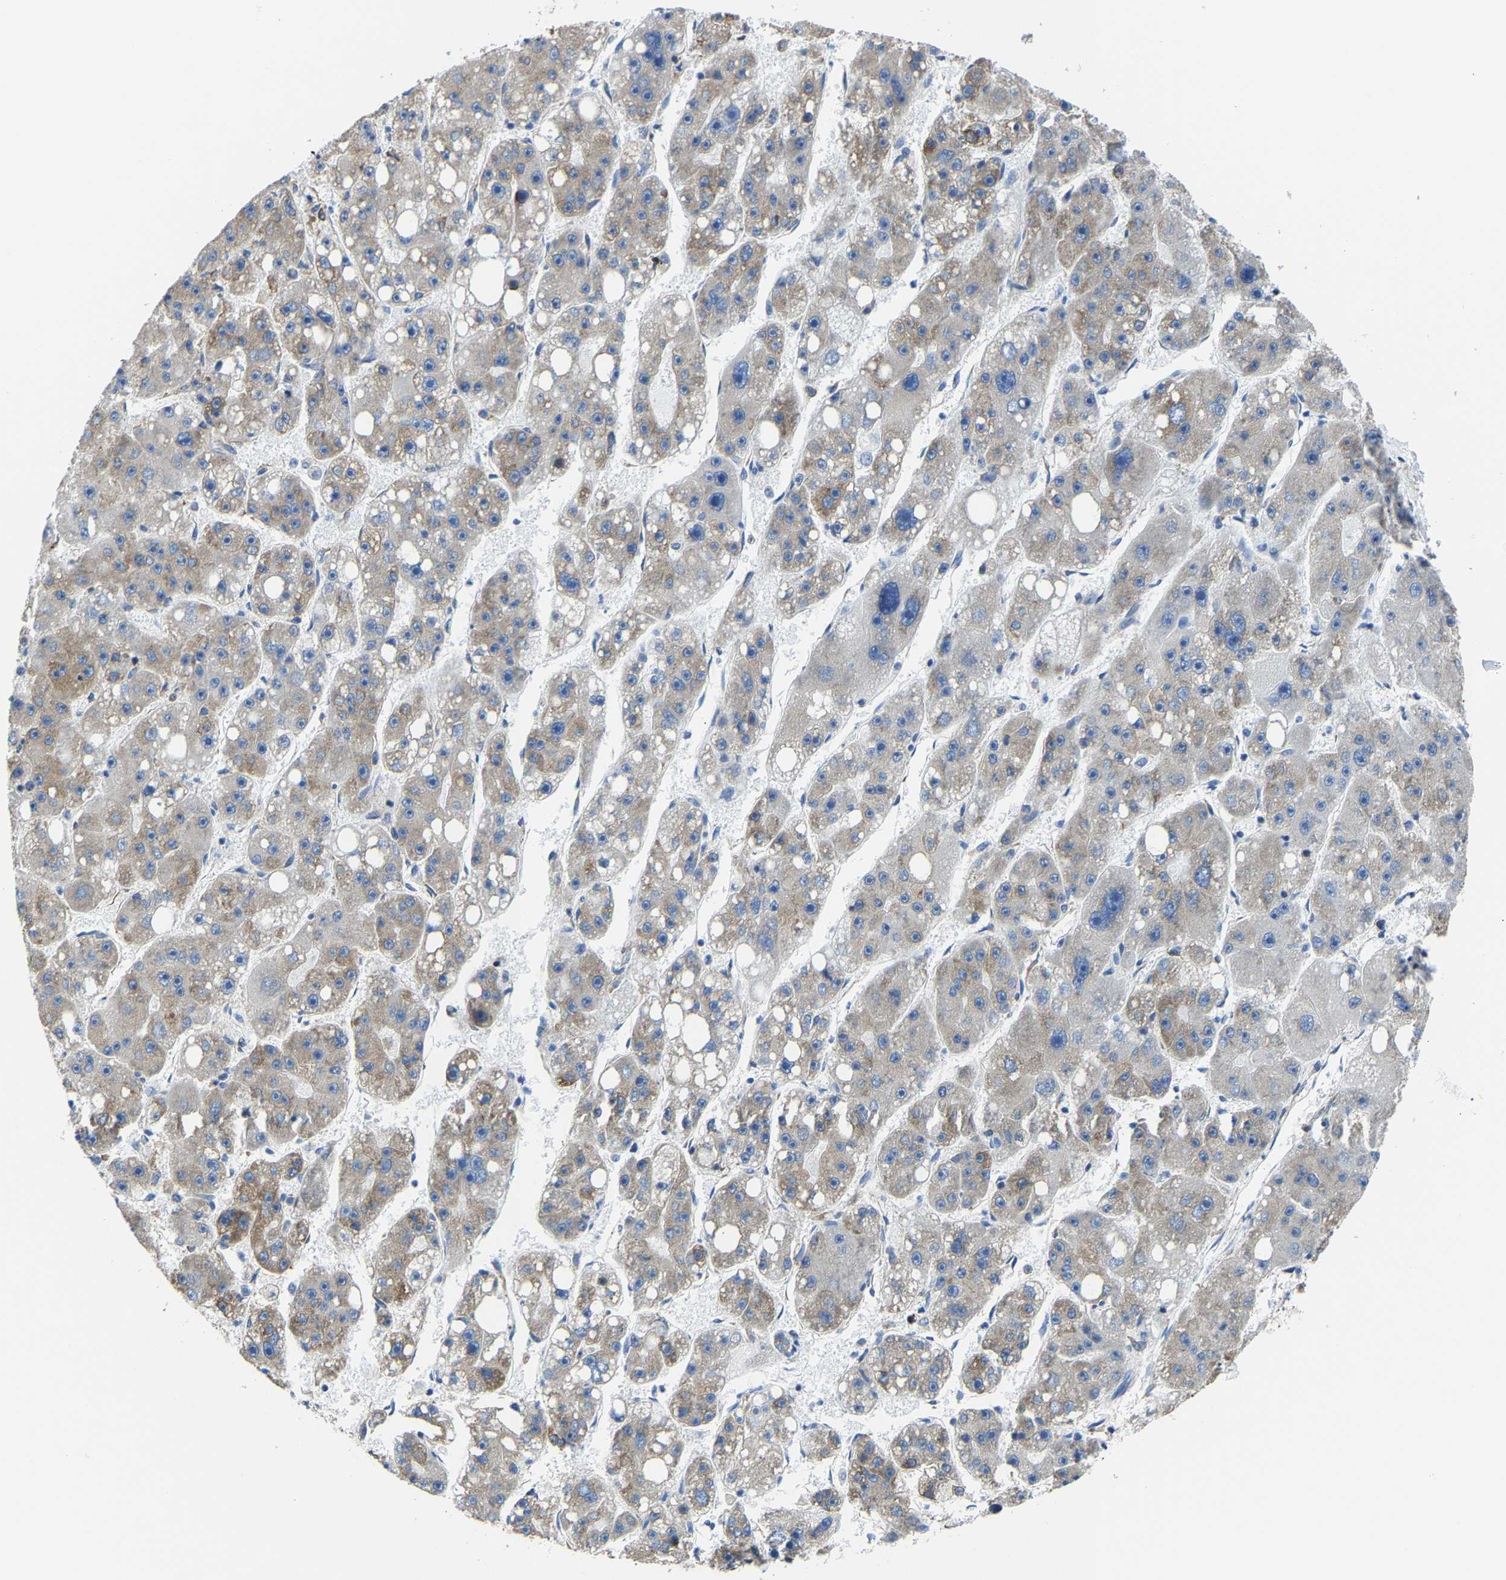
{"staining": {"intensity": "weak", "quantity": "25%-75%", "location": "cytoplasmic/membranous"}, "tissue": "liver cancer", "cell_type": "Tumor cells", "image_type": "cancer", "snomed": [{"axis": "morphology", "description": "Carcinoma, Hepatocellular, NOS"}, {"axis": "topography", "description": "Liver"}], "caption": "A micrograph showing weak cytoplasmic/membranous staining in approximately 25%-75% of tumor cells in liver hepatocellular carcinoma, as visualized by brown immunohistochemical staining.", "gene": "G3BP2", "patient": {"sex": "female", "age": 61}}